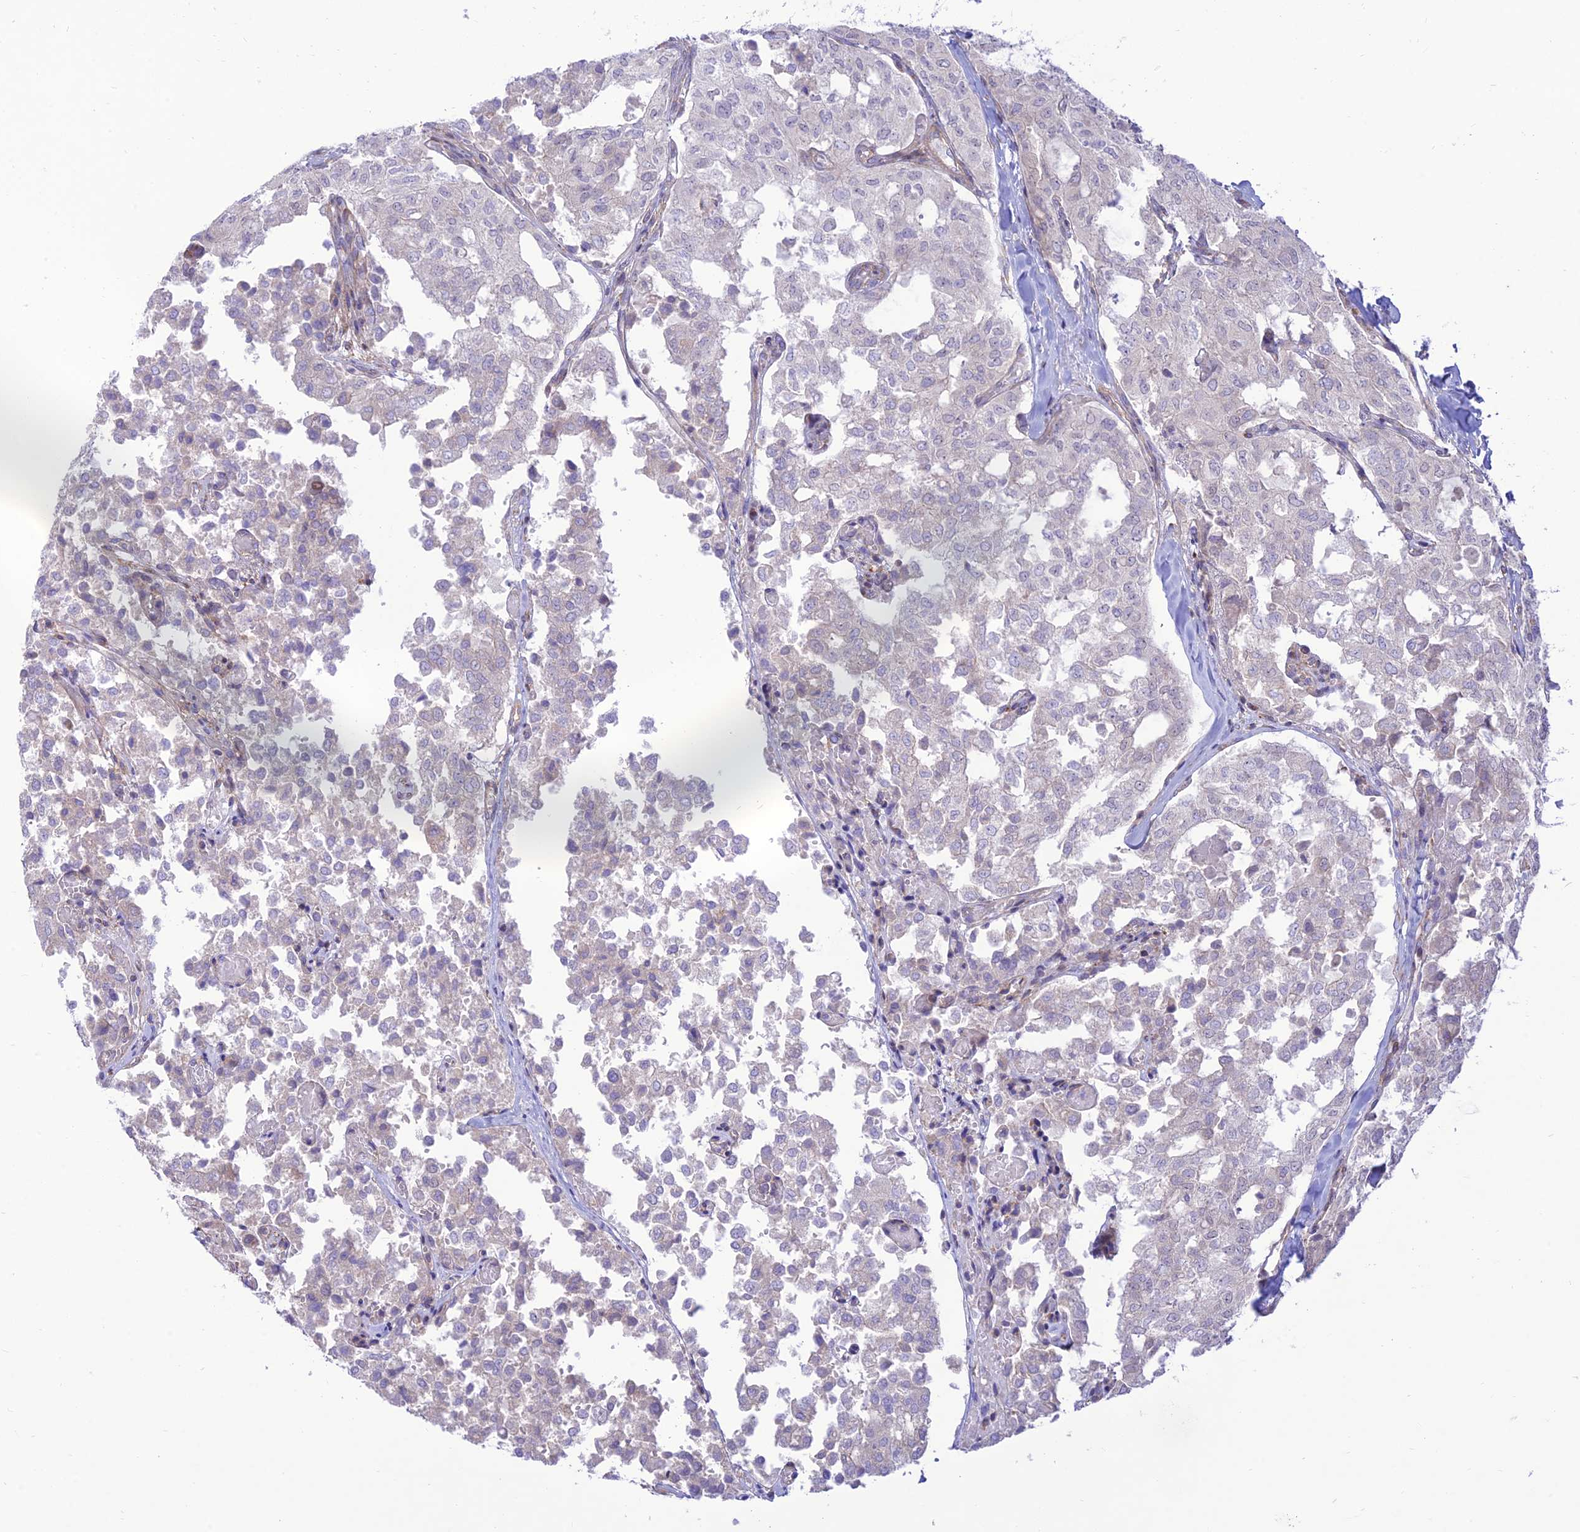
{"staining": {"intensity": "moderate", "quantity": "<25%", "location": "nuclear"}, "tissue": "thyroid cancer", "cell_type": "Tumor cells", "image_type": "cancer", "snomed": [{"axis": "morphology", "description": "Follicular adenoma carcinoma, NOS"}, {"axis": "topography", "description": "Thyroid gland"}], "caption": "Thyroid follicular adenoma carcinoma tissue demonstrates moderate nuclear staining in about <25% of tumor cells (Stains: DAB (3,3'-diaminobenzidine) in brown, nuclei in blue, Microscopy: brightfield microscopy at high magnification).", "gene": "KCNAB1", "patient": {"sex": "male", "age": 75}}